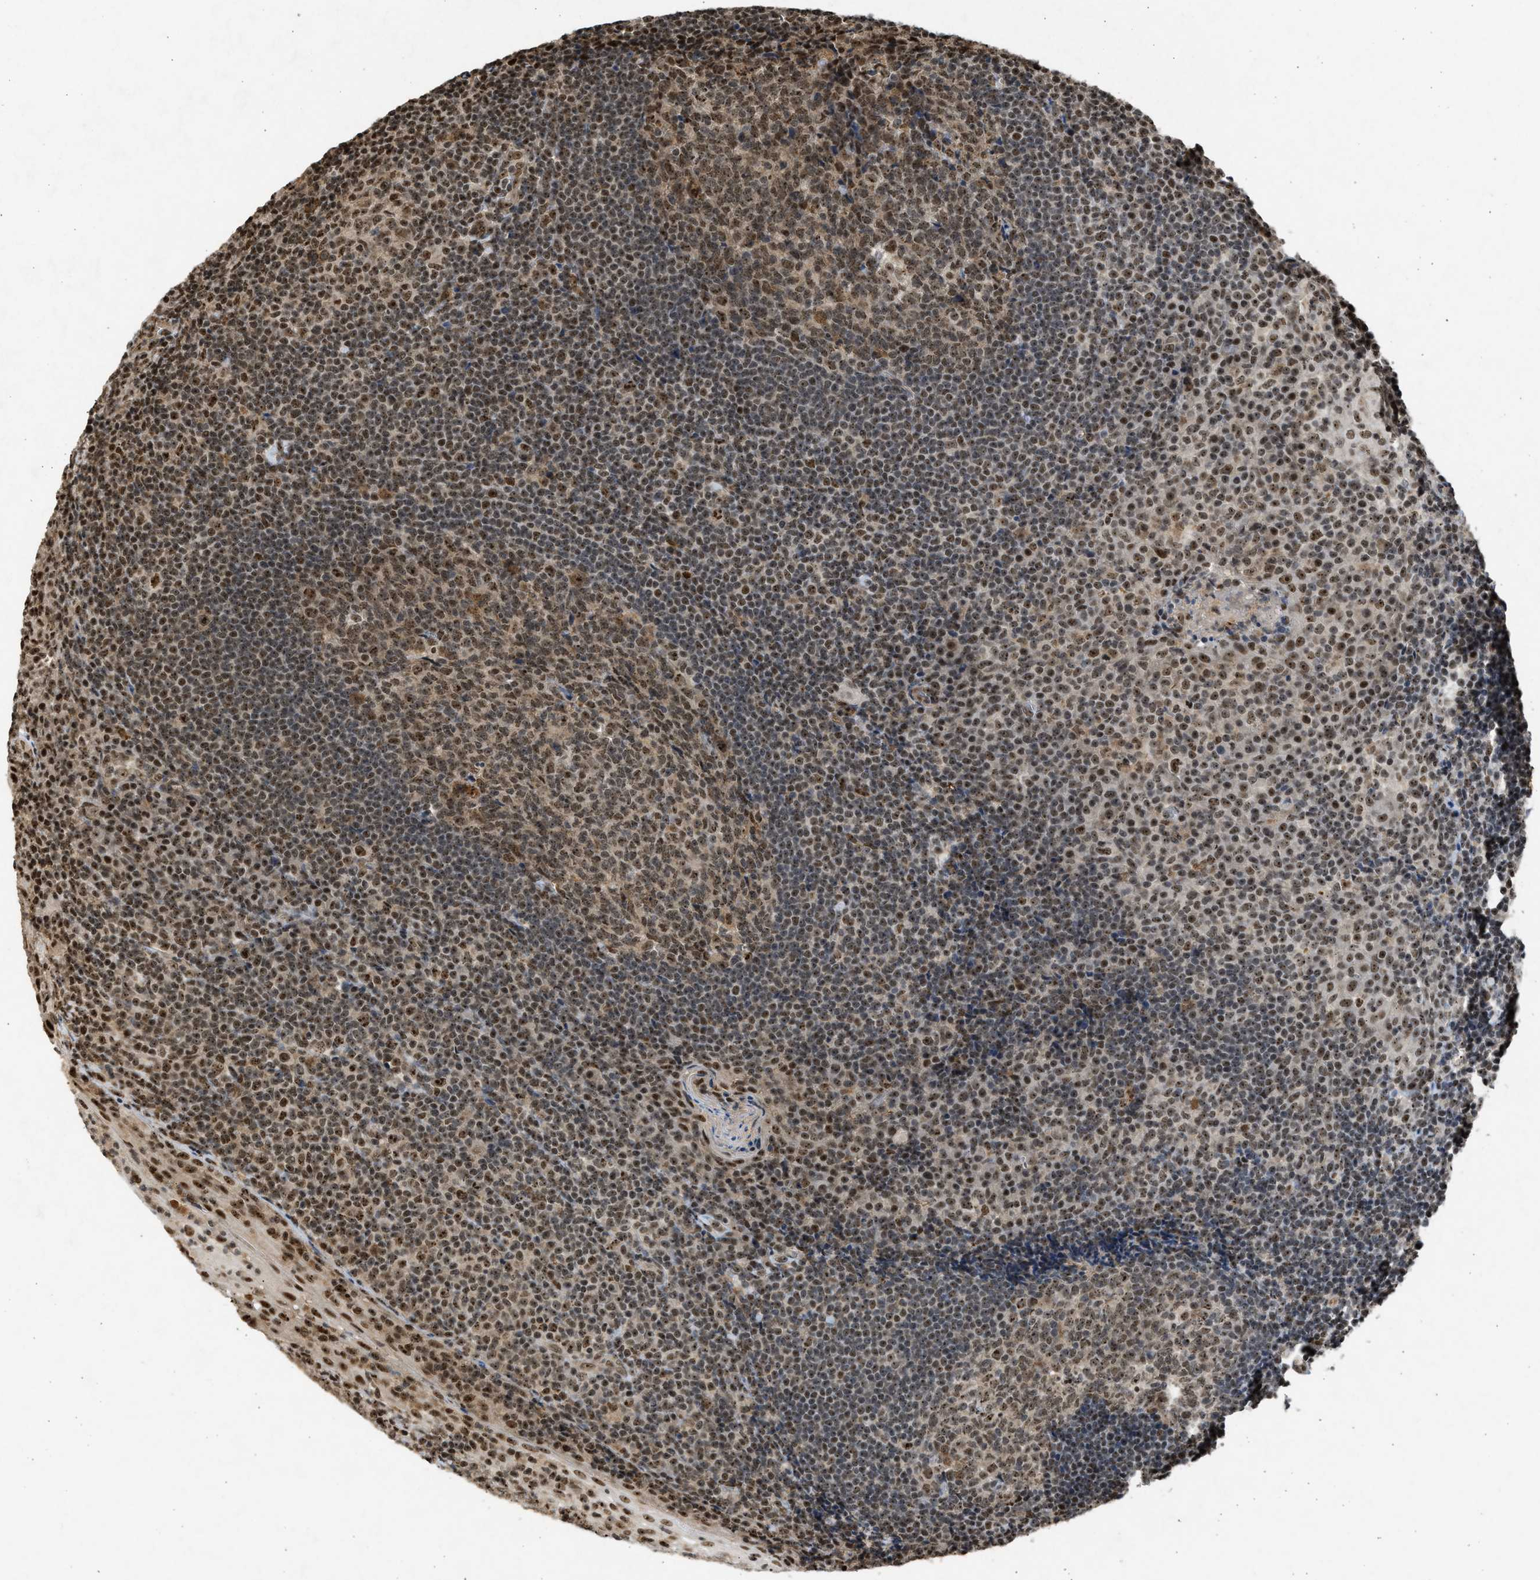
{"staining": {"intensity": "moderate", "quantity": ">75%", "location": "nuclear"}, "tissue": "tonsil", "cell_type": "Germinal center cells", "image_type": "normal", "snomed": [{"axis": "morphology", "description": "Normal tissue, NOS"}, {"axis": "topography", "description": "Tonsil"}], "caption": "Unremarkable tonsil shows moderate nuclear positivity in about >75% of germinal center cells, visualized by immunohistochemistry.", "gene": "TFDP2", "patient": {"sex": "male", "age": 37}}